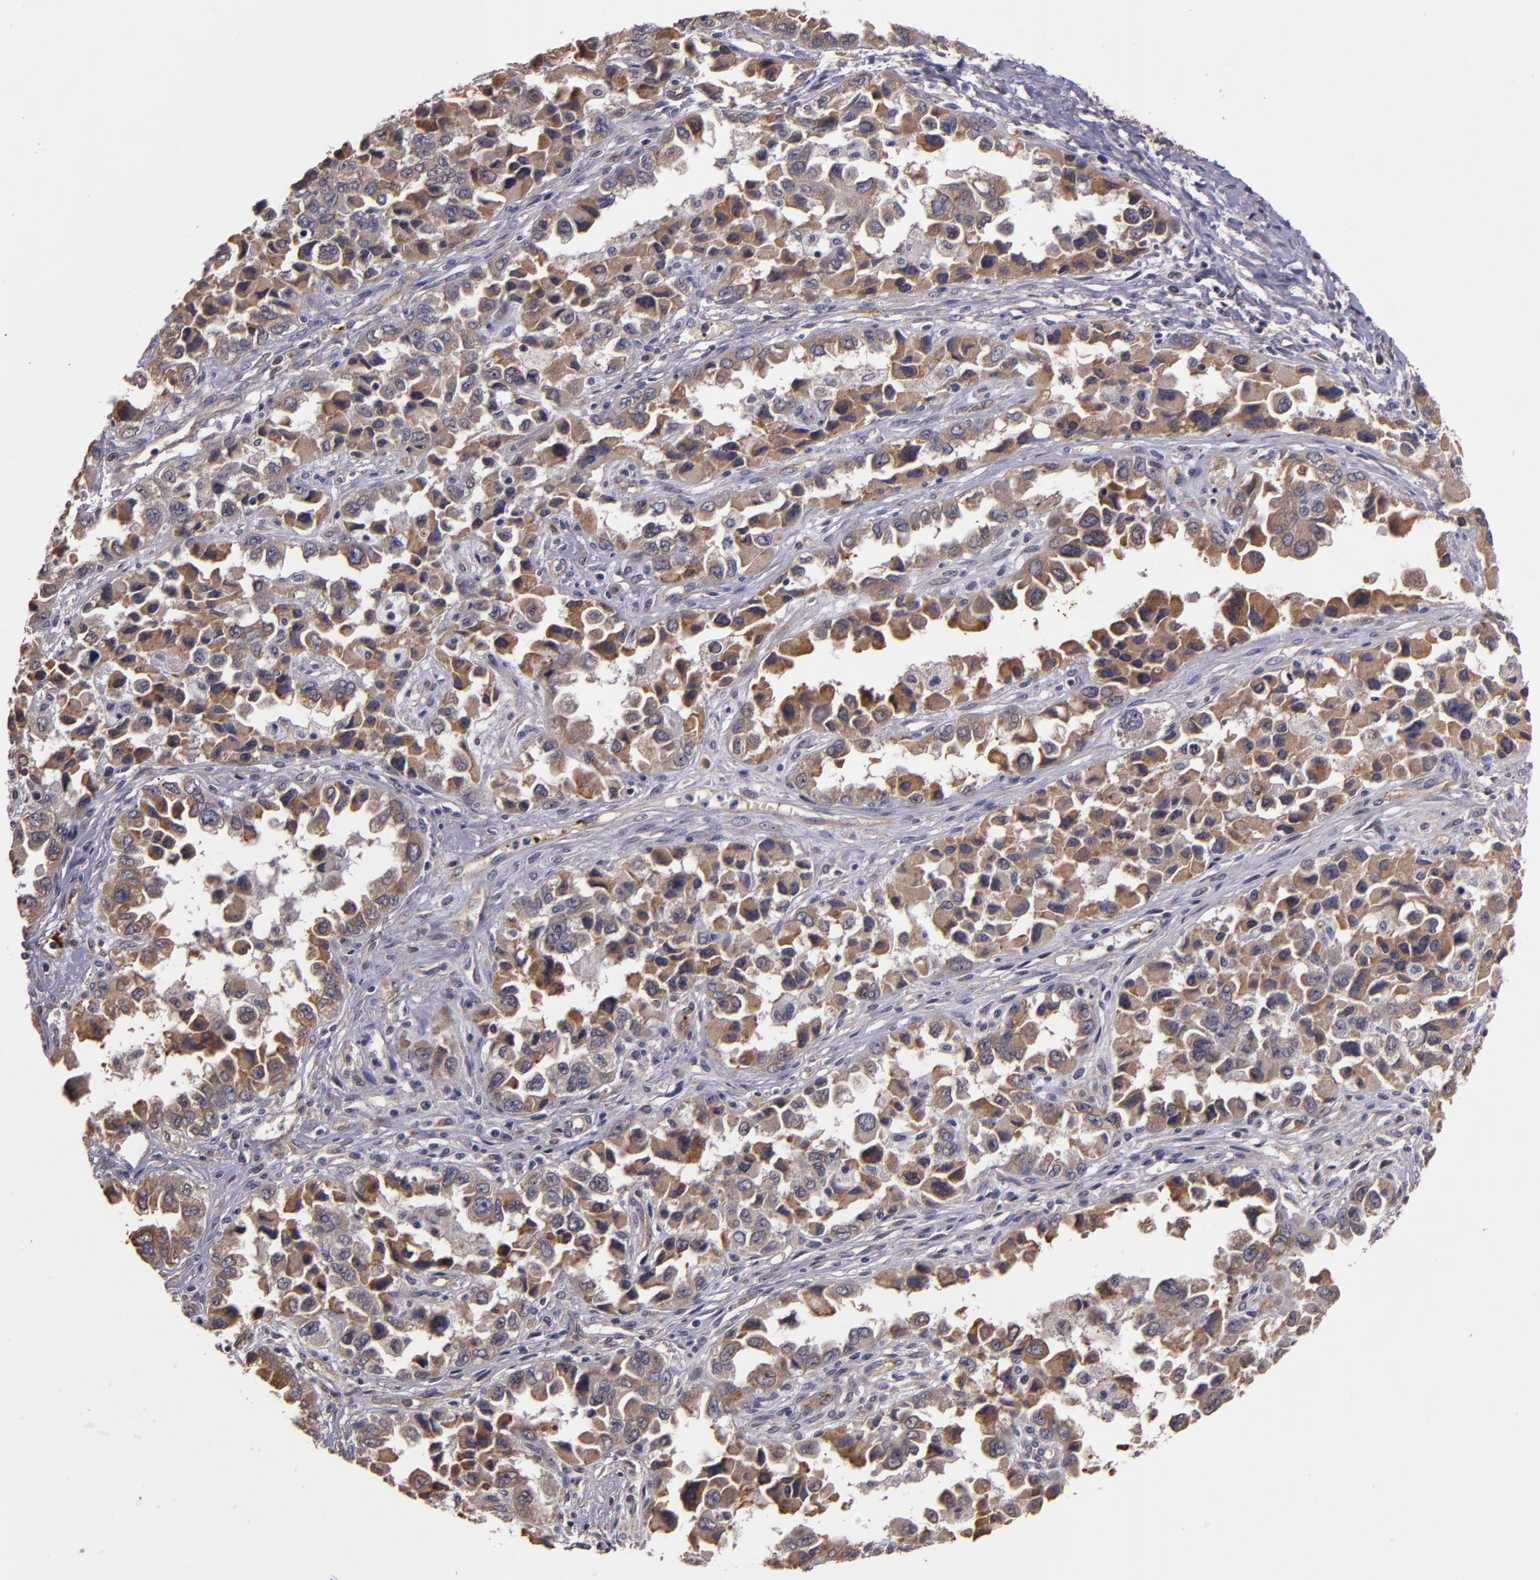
{"staining": {"intensity": "moderate", "quantity": ">75%", "location": "cytoplasmic/membranous"}, "tissue": "ovarian cancer", "cell_type": "Tumor cells", "image_type": "cancer", "snomed": [{"axis": "morphology", "description": "Cystadenocarcinoma, serous, NOS"}, {"axis": "topography", "description": "Ovary"}], "caption": "Immunohistochemical staining of human serous cystadenocarcinoma (ovarian) demonstrates medium levels of moderate cytoplasmic/membranous staining in about >75% of tumor cells.", "gene": "SYTL4", "patient": {"sex": "female", "age": 84}}